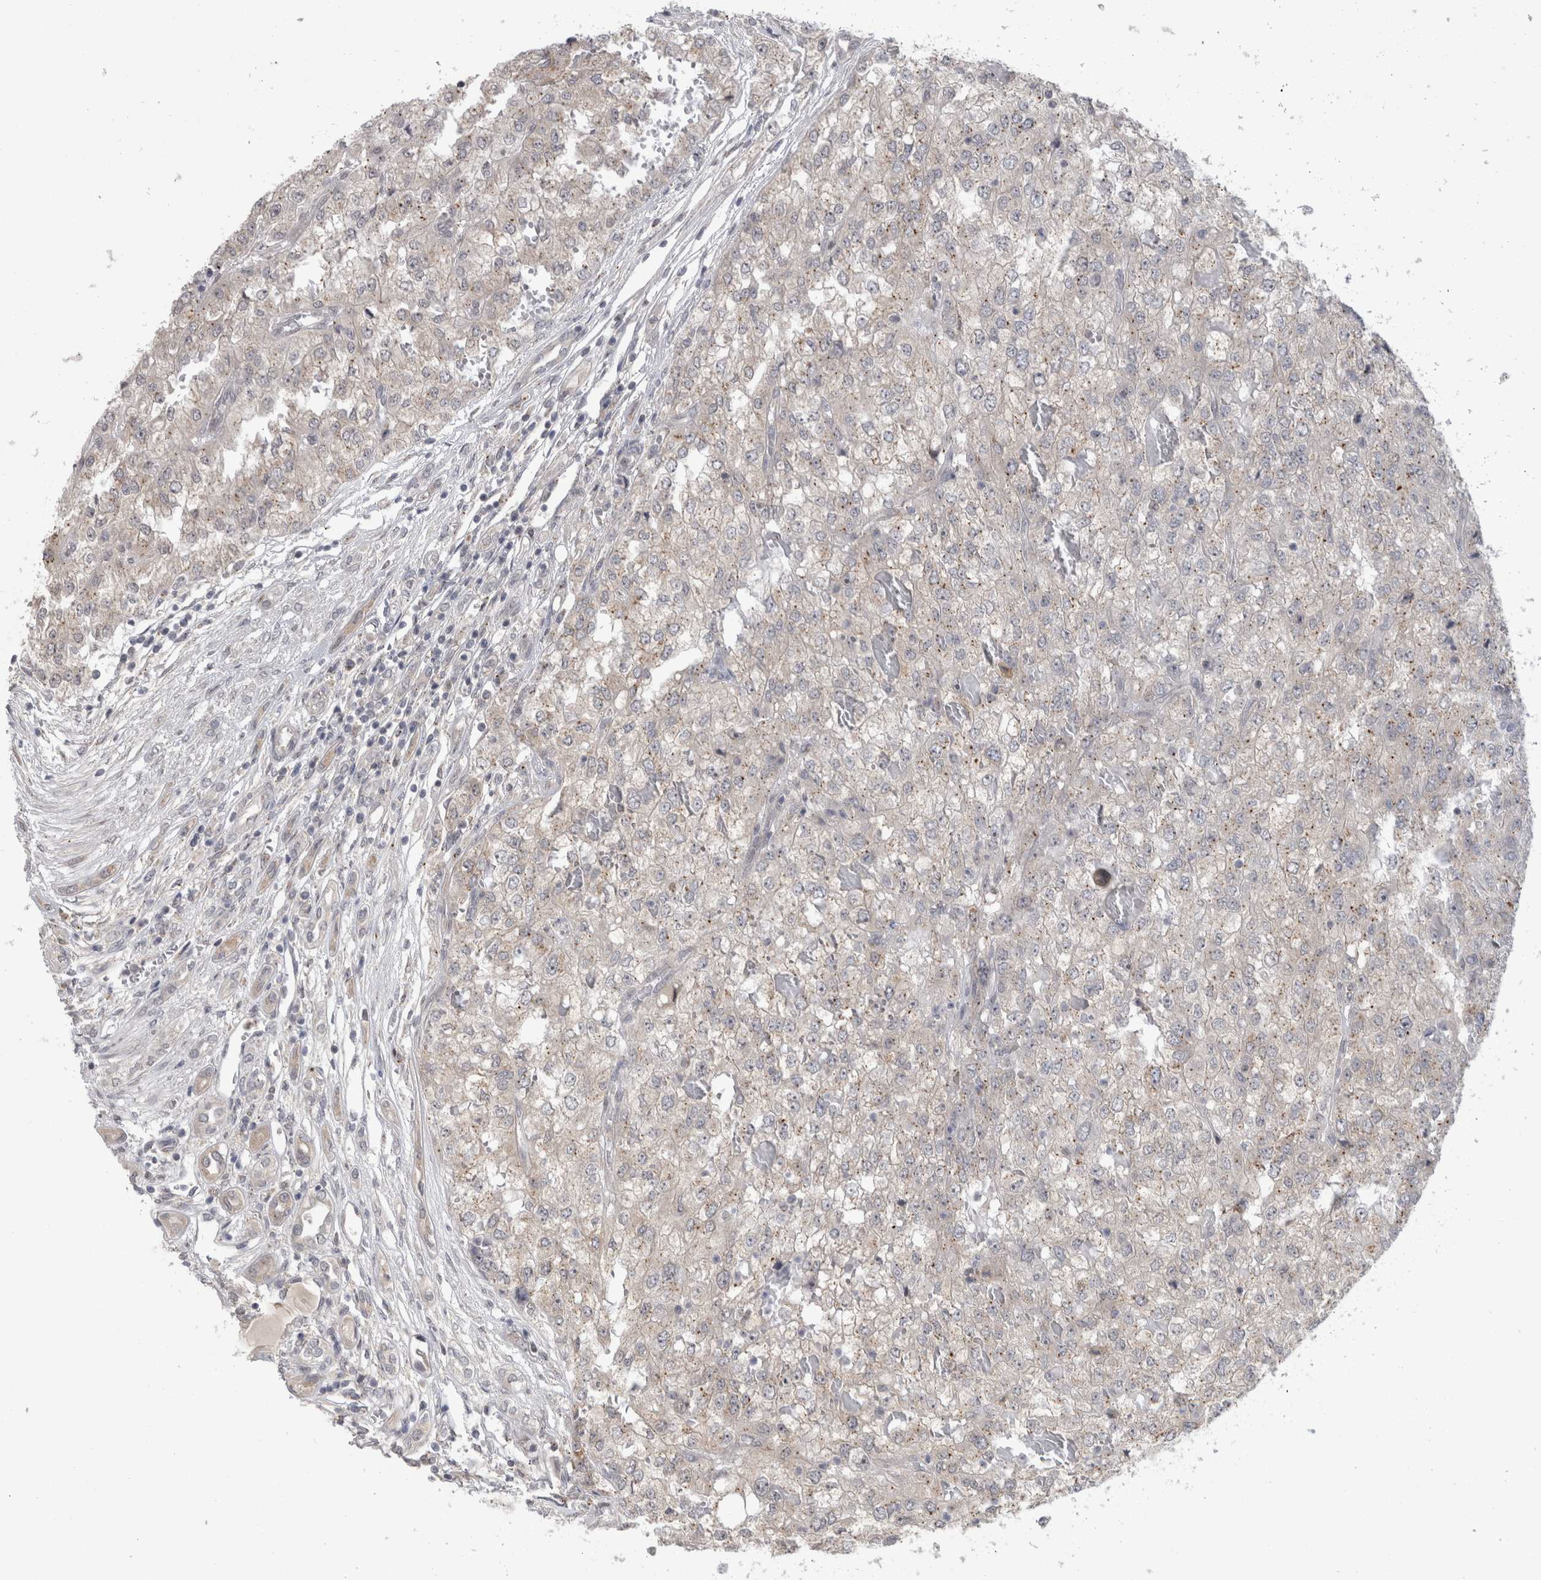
{"staining": {"intensity": "moderate", "quantity": "<25%", "location": "cytoplasmic/membranous"}, "tissue": "renal cancer", "cell_type": "Tumor cells", "image_type": "cancer", "snomed": [{"axis": "morphology", "description": "Adenocarcinoma, NOS"}, {"axis": "topography", "description": "Kidney"}], "caption": "Immunohistochemical staining of adenocarcinoma (renal) reveals low levels of moderate cytoplasmic/membranous protein staining in approximately <25% of tumor cells.", "gene": "MTBP", "patient": {"sex": "female", "age": 54}}